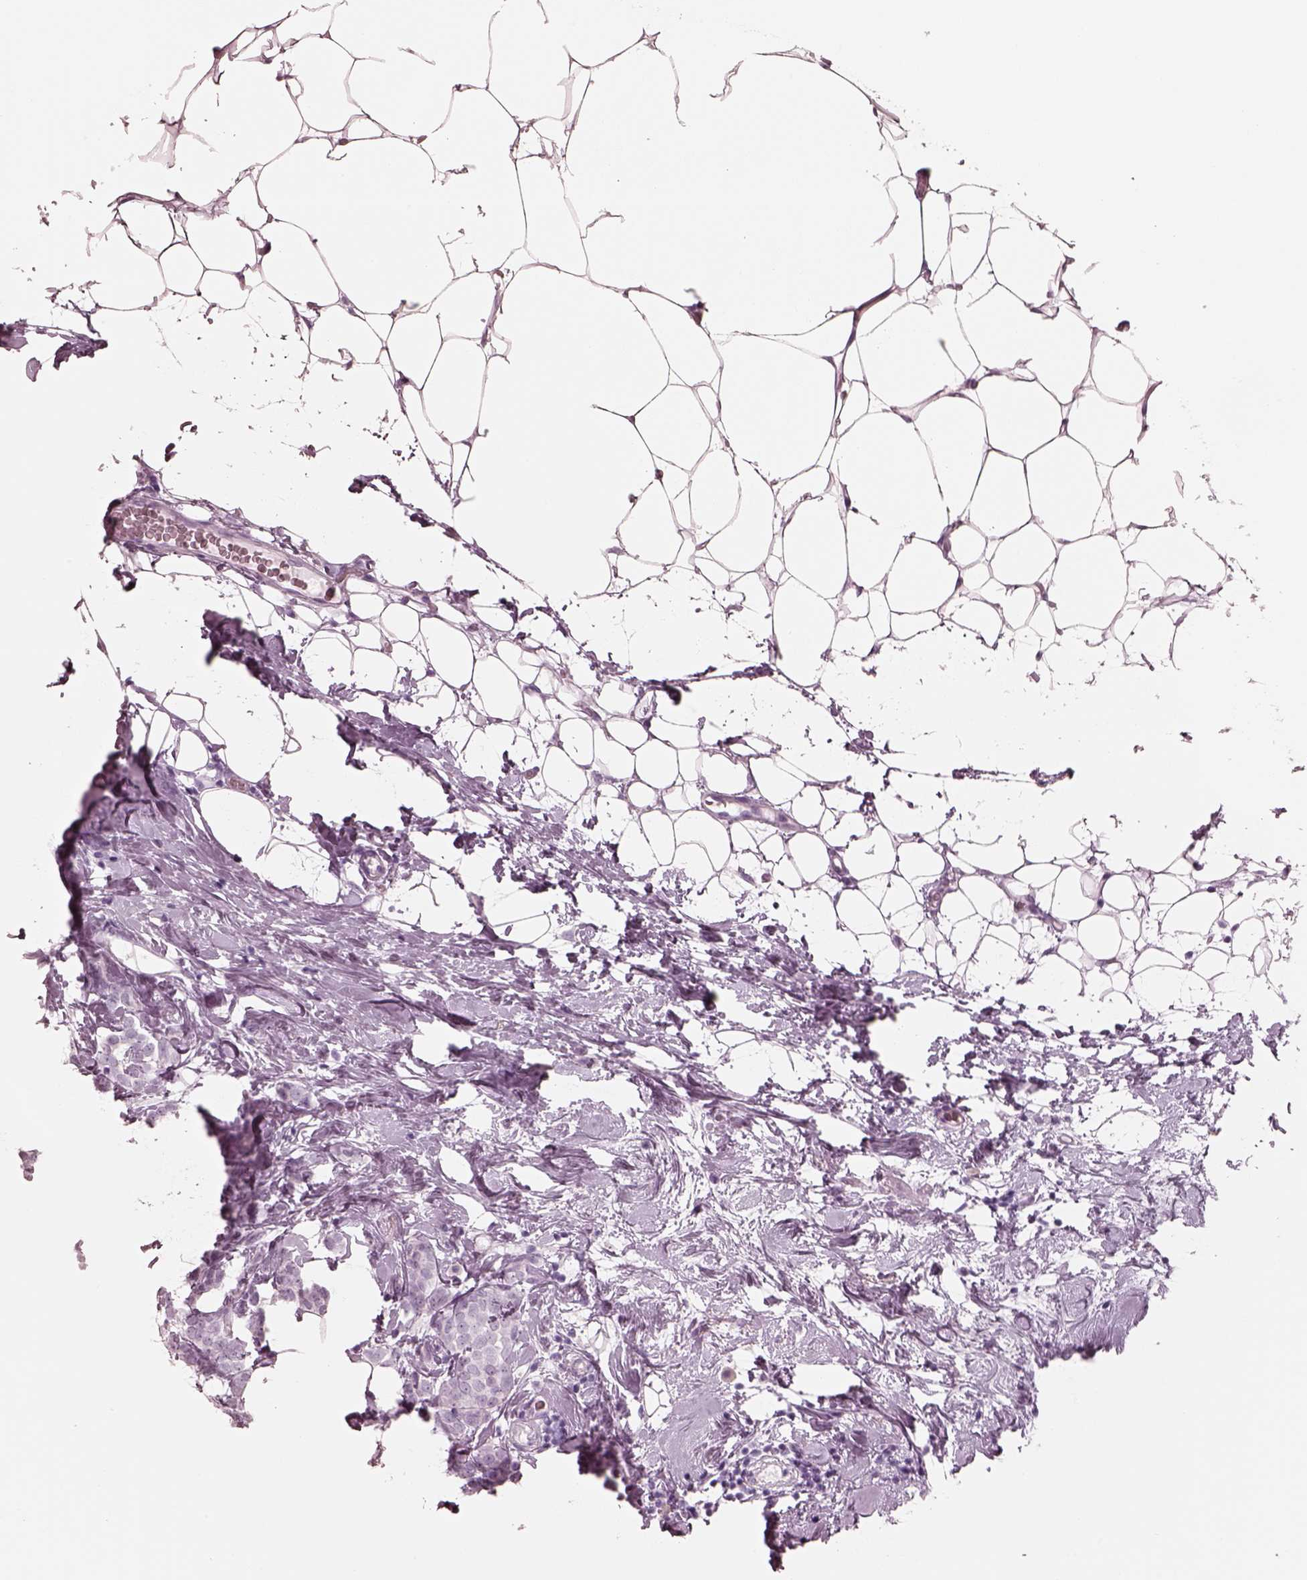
{"staining": {"intensity": "negative", "quantity": "none", "location": "none"}, "tissue": "breast cancer", "cell_type": "Tumor cells", "image_type": "cancer", "snomed": [{"axis": "morphology", "description": "Lobular carcinoma"}, {"axis": "topography", "description": "Breast"}], "caption": "The histopathology image reveals no significant expression in tumor cells of breast cancer. (Stains: DAB (3,3'-diaminobenzidine) immunohistochemistry with hematoxylin counter stain, Microscopy: brightfield microscopy at high magnification).", "gene": "ELANE", "patient": {"sex": "female", "age": 49}}